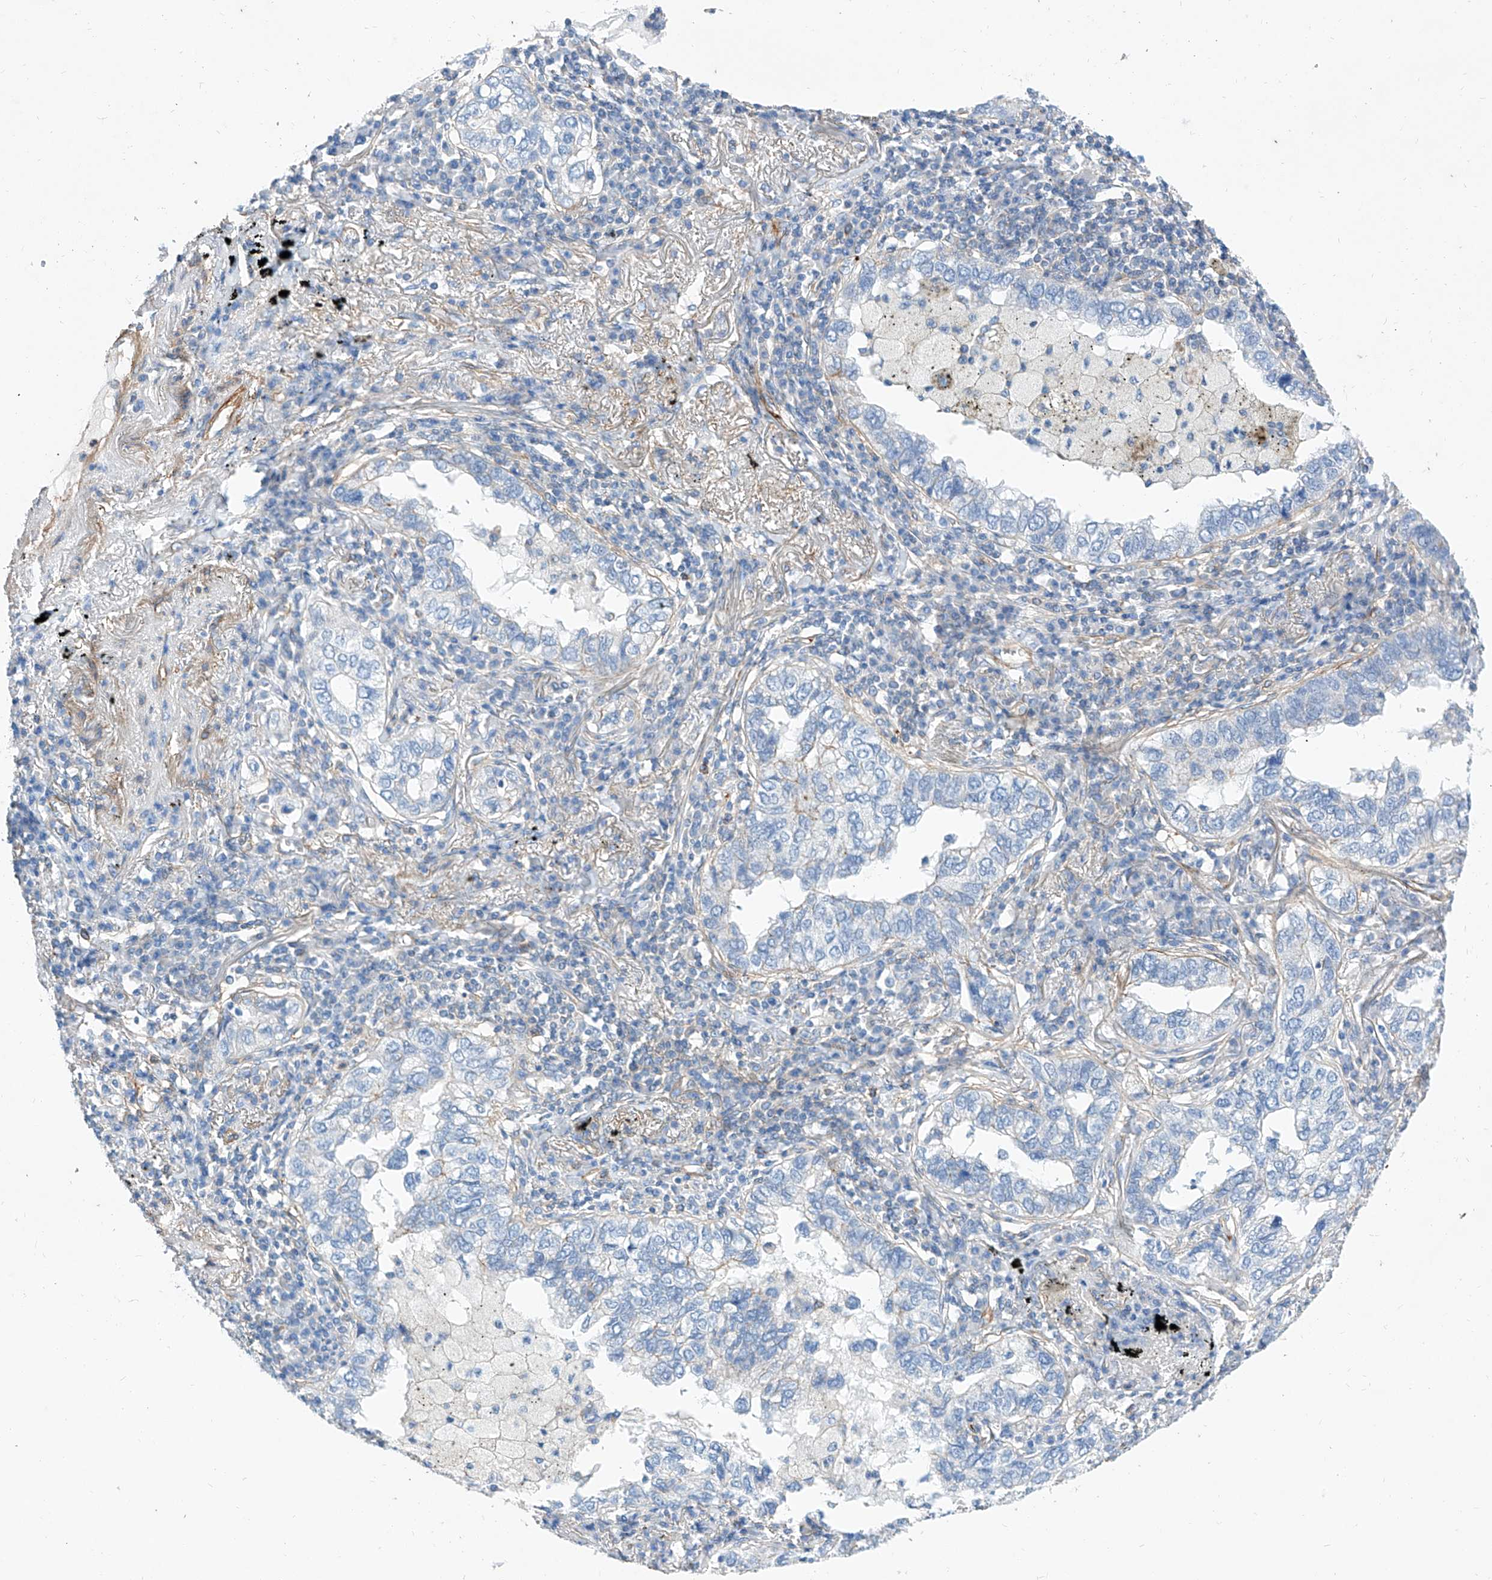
{"staining": {"intensity": "negative", "quantity": "none", "location": "none"}, "tissue": "lung cancer", "cell_type": "Tumor cells", "image_type": "cancer", "snomed": [{"axis": "morphology", "description": "Adenocarcinoma, NOS"}, {"axis": "topography", "description": "Lung"}], "caption": "Tumor cells are negative for brown protein staining in lung cancer (adenocarcinoma).", "gene": "TAS2R60", "patient": {"sex": "male", "age": 65}}